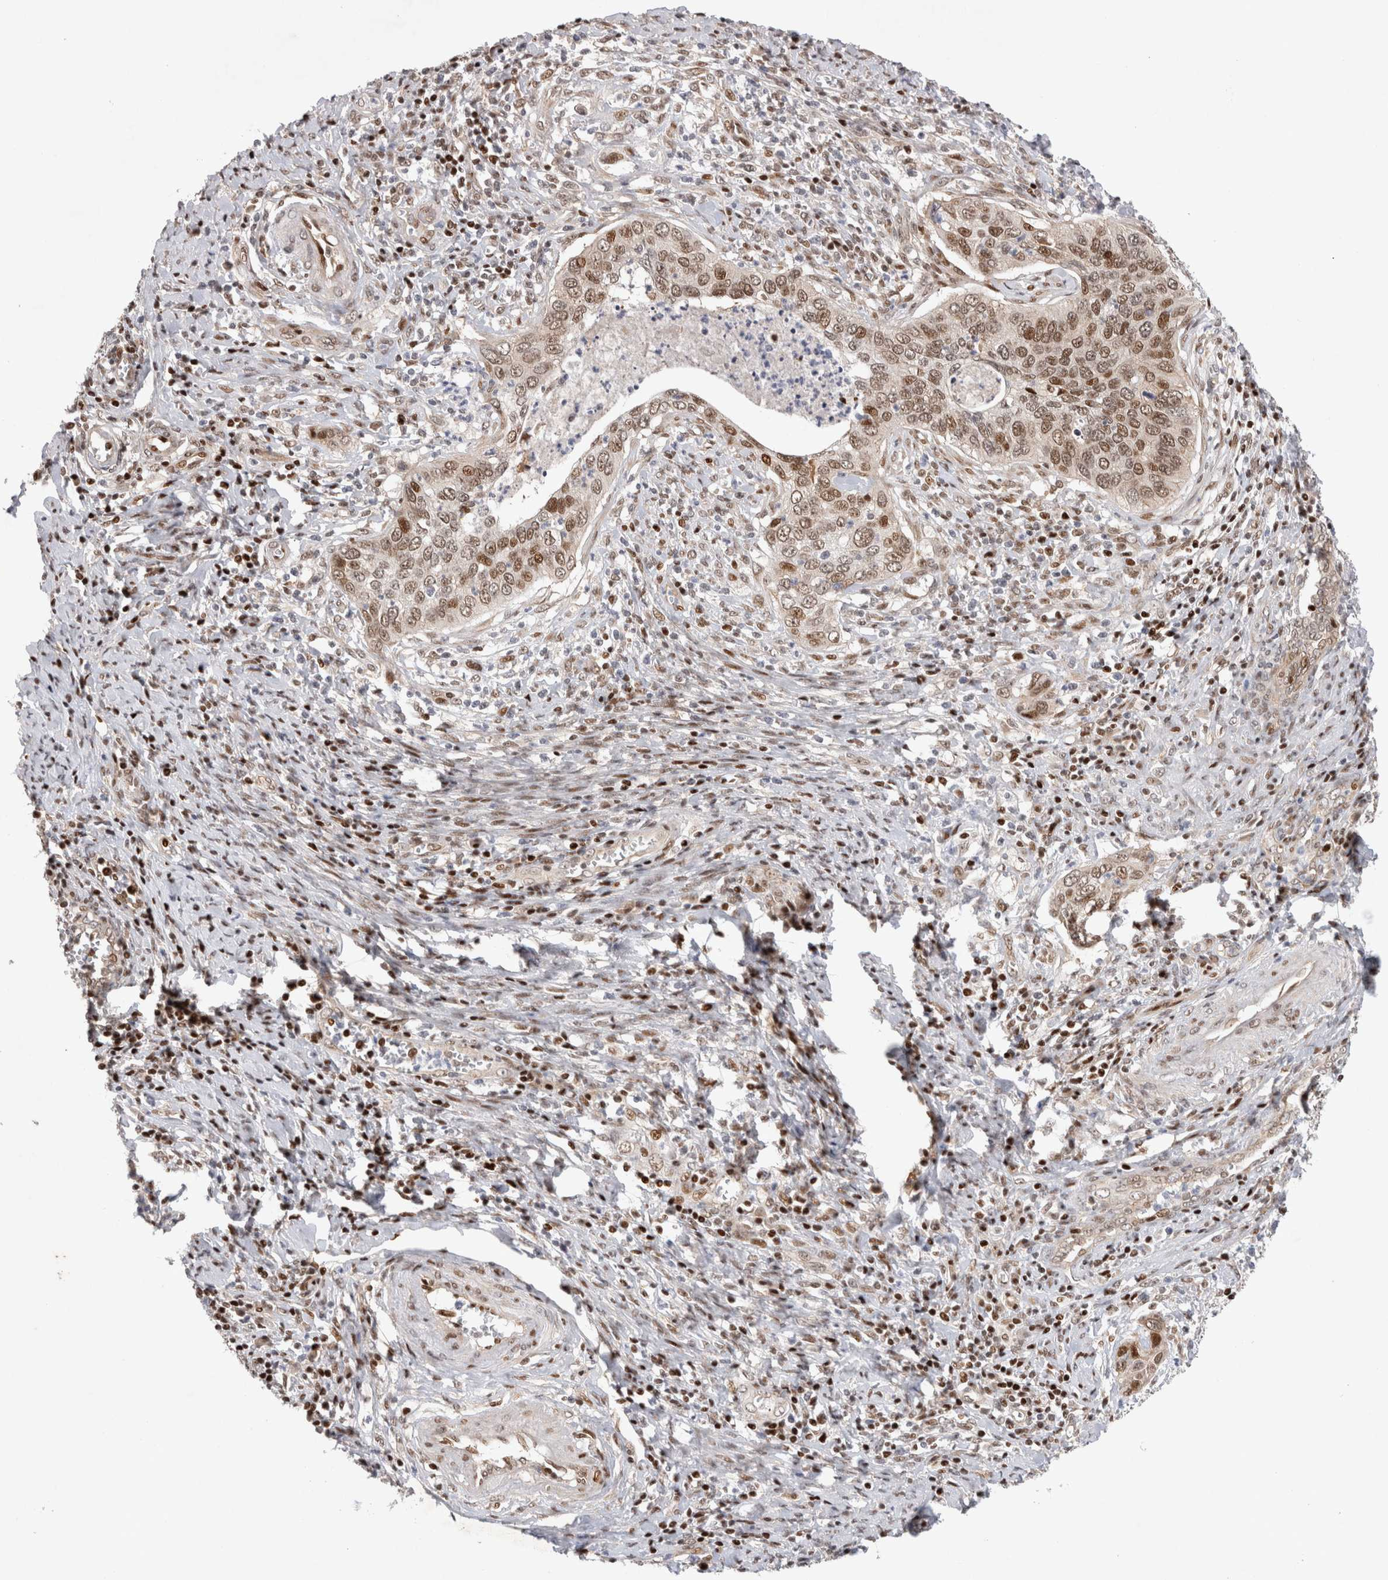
{"staining": {"intensity": "strong", "quantity": ">75%", "location": "nuclear"}, "tissue": "cervical cancer", "cell_type": "Tumor cells", "image_type": "cancer", "snomed": [{"axis": "morphology", "description": "Squamous cell carcinoma, NOS"}, {"axis": "topography", "description": "Cervix"}], "caption": "A histopathology image showing strong nuclear staining in about >75% of tumor cells in squamous cell carcinoma (cervical), as visualized by brown immunohistochemical staining.", "gene": "TCF4", "patient": {"sex": "female", "age": 53}}